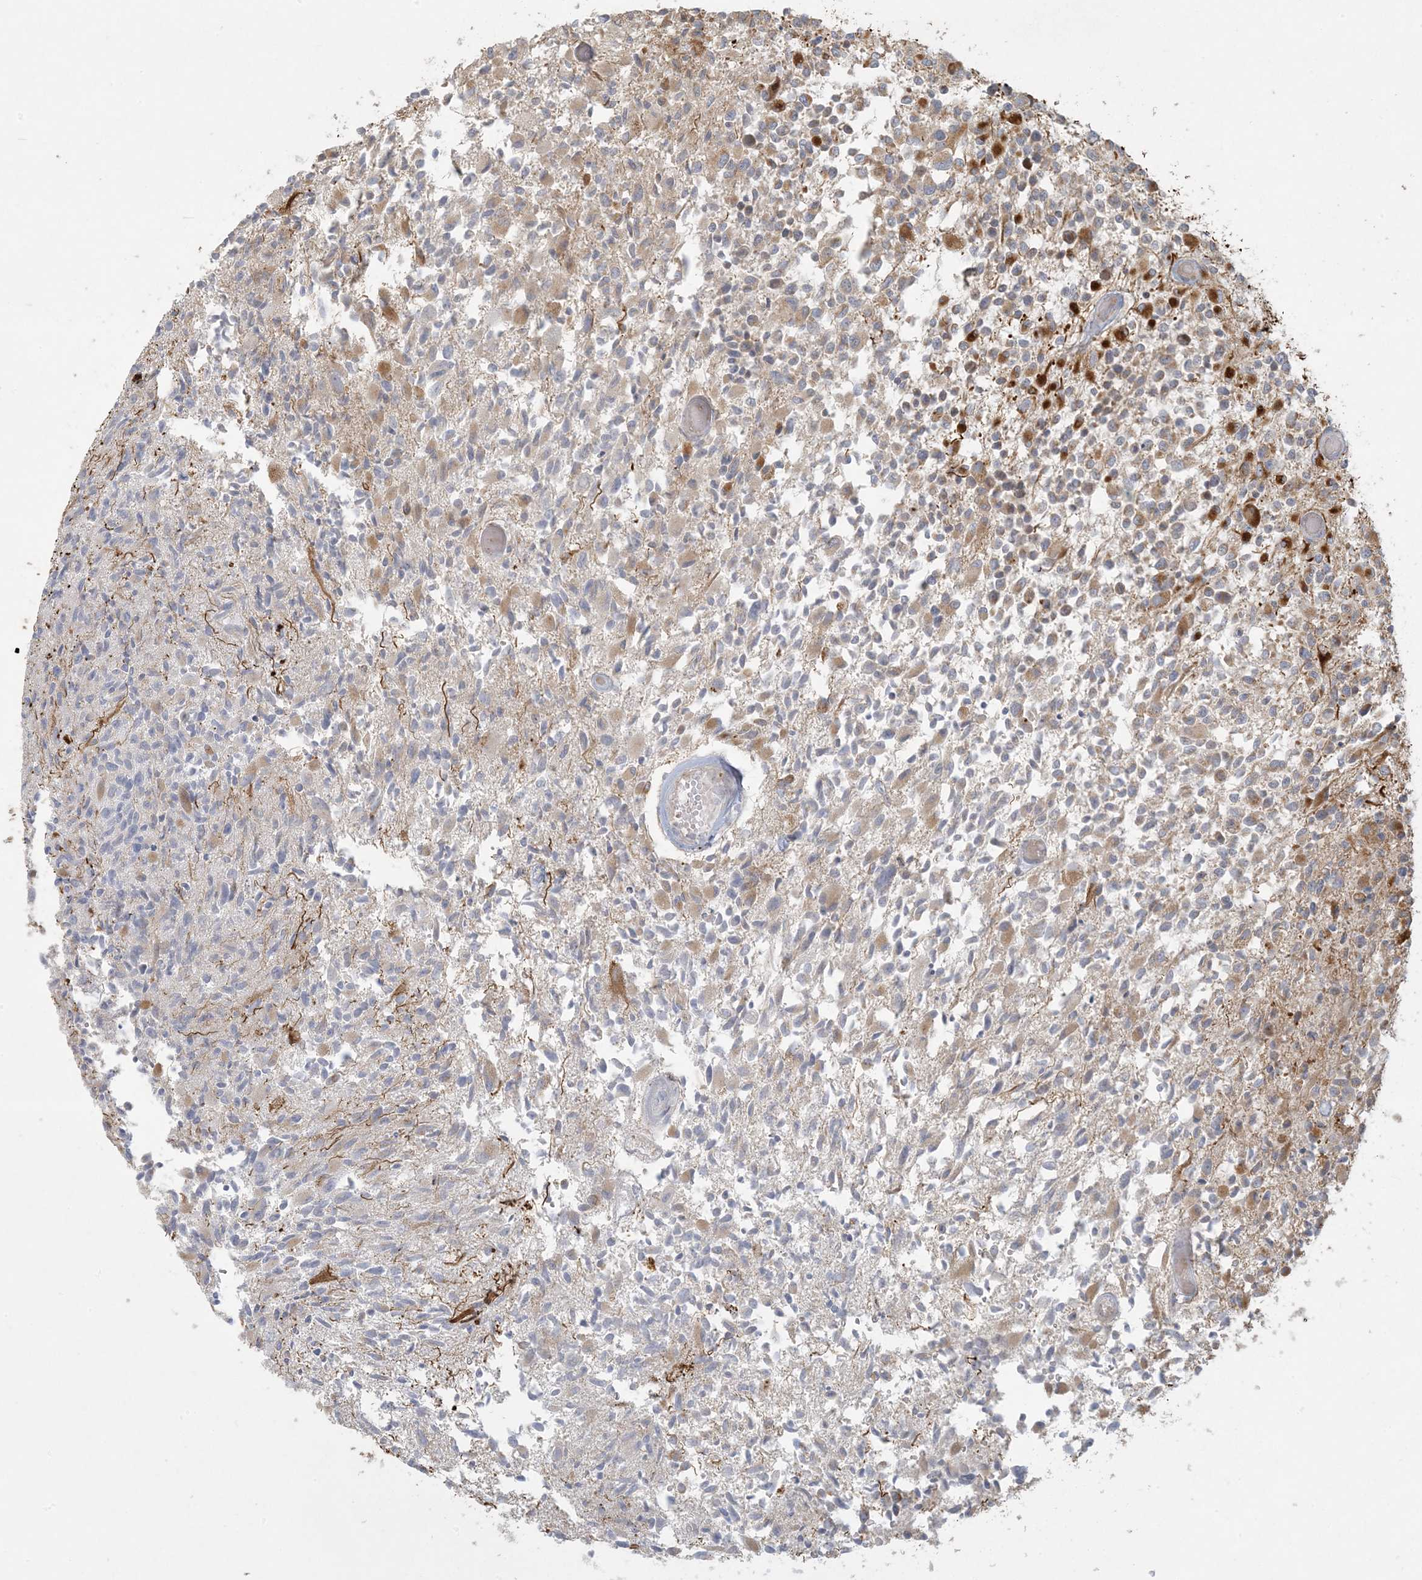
{"staining": {"intensity": "weak", "quantity": "<25%", "location": "cytoplasmic/membranous"}, "tissue": "glioma", "cell_type": "Tumor cells", "image_type": "cancer", "snomed": [{"axis": "morphology", "description": "Glioma, malignant, High grade"}, {"axis": "morphology", "description": "Glioblastoma, NOS"}, {"axis": "topography", "description": "Brain"}], "caption": "Tumor cells show no significant positivity in glioblastoma.", "gene": "MCAT", "patient": {"sex": "male", "age": 60}}